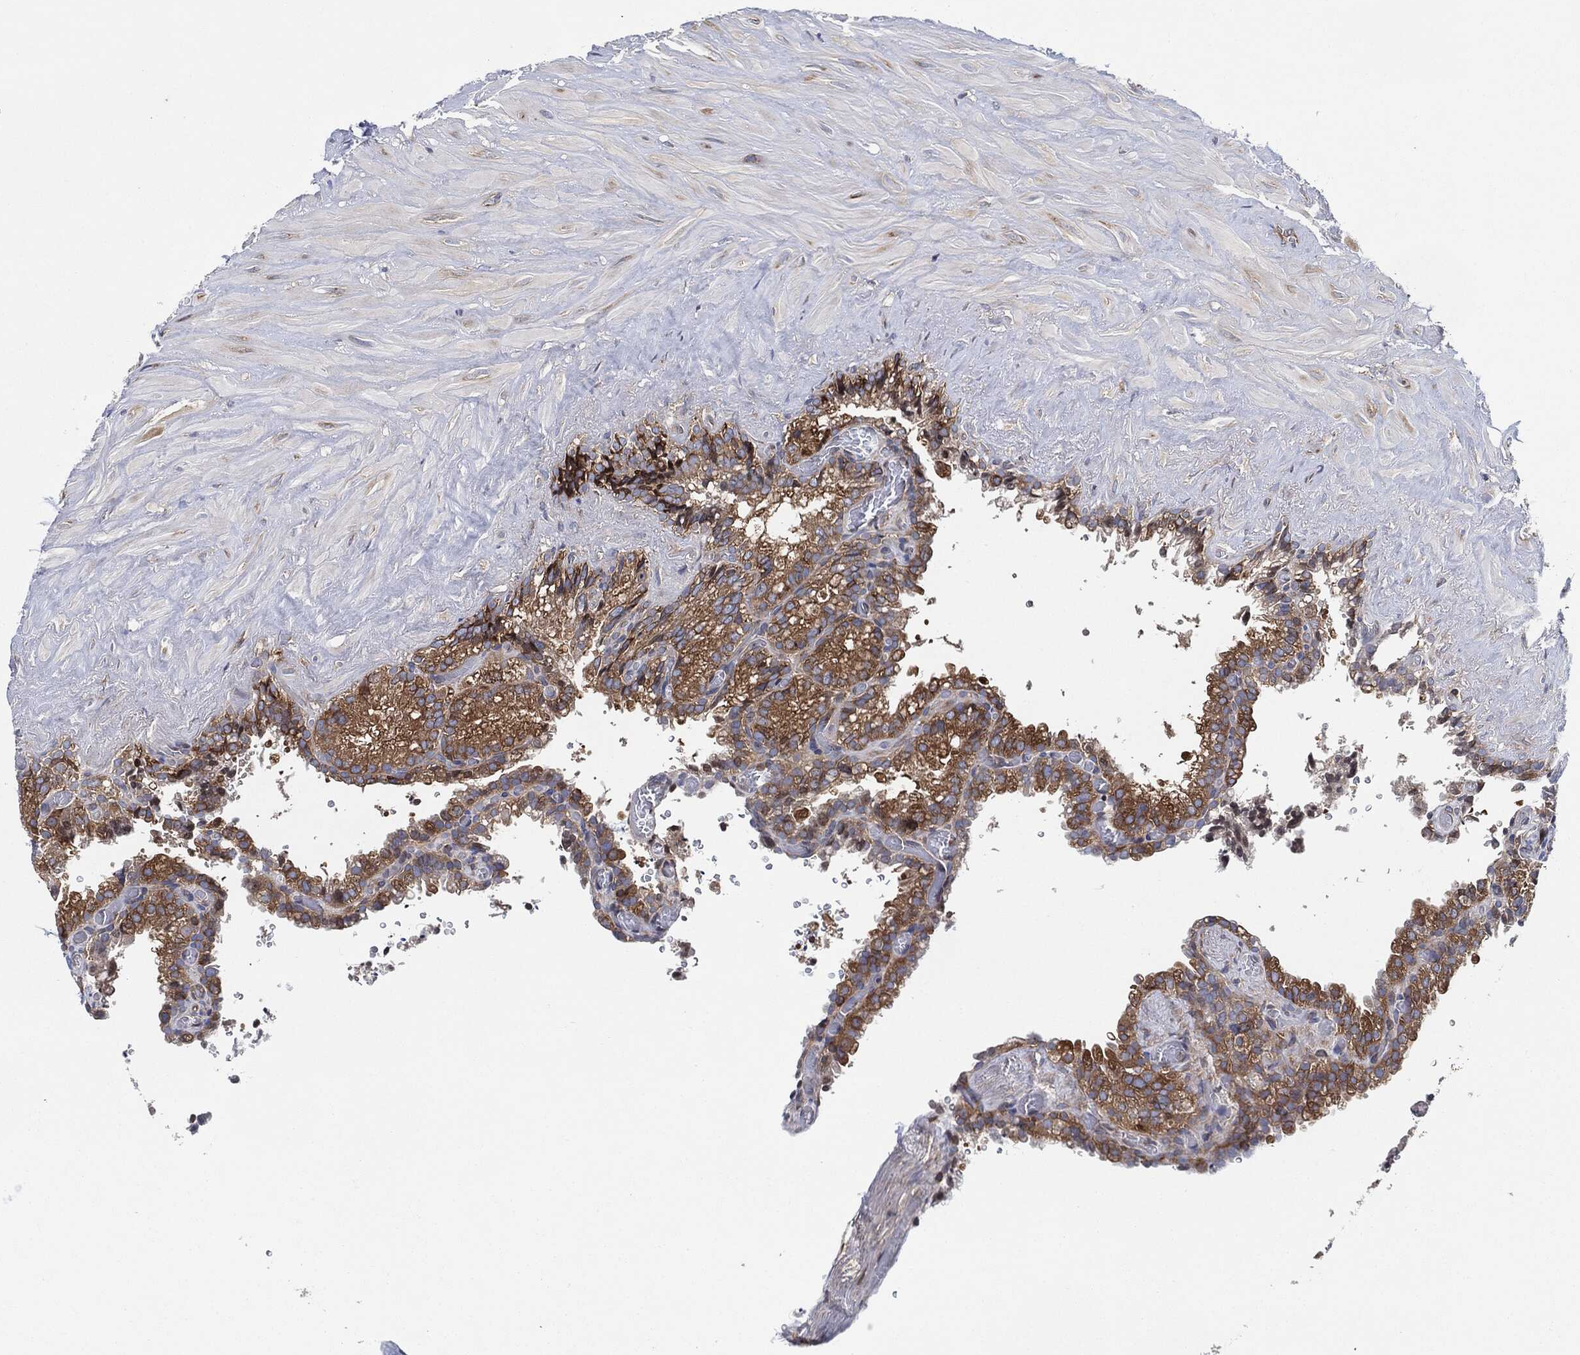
{"staining": {"intensity": "moderate", "quantity": ">75%", "location": "cytoplasmic/membranous"}, "tissue": "seminal vesicle", "cell_type": "Glandular cells", "image_type": "normal", "snomed": [{"axis": "morphology", "description": "Normal tissue, NOS"}, {"axis": "topography", "description": "Seminal veicle"}], "caption": "This is an image of immunohistochemistry (IHC) staining of benign seminal vesicle, which shows moderate positivity in the cytoplasmic/membranous of glandular cells.", "gene": "EIF2S2", "patient": {"sex": "male", "age": 67}}